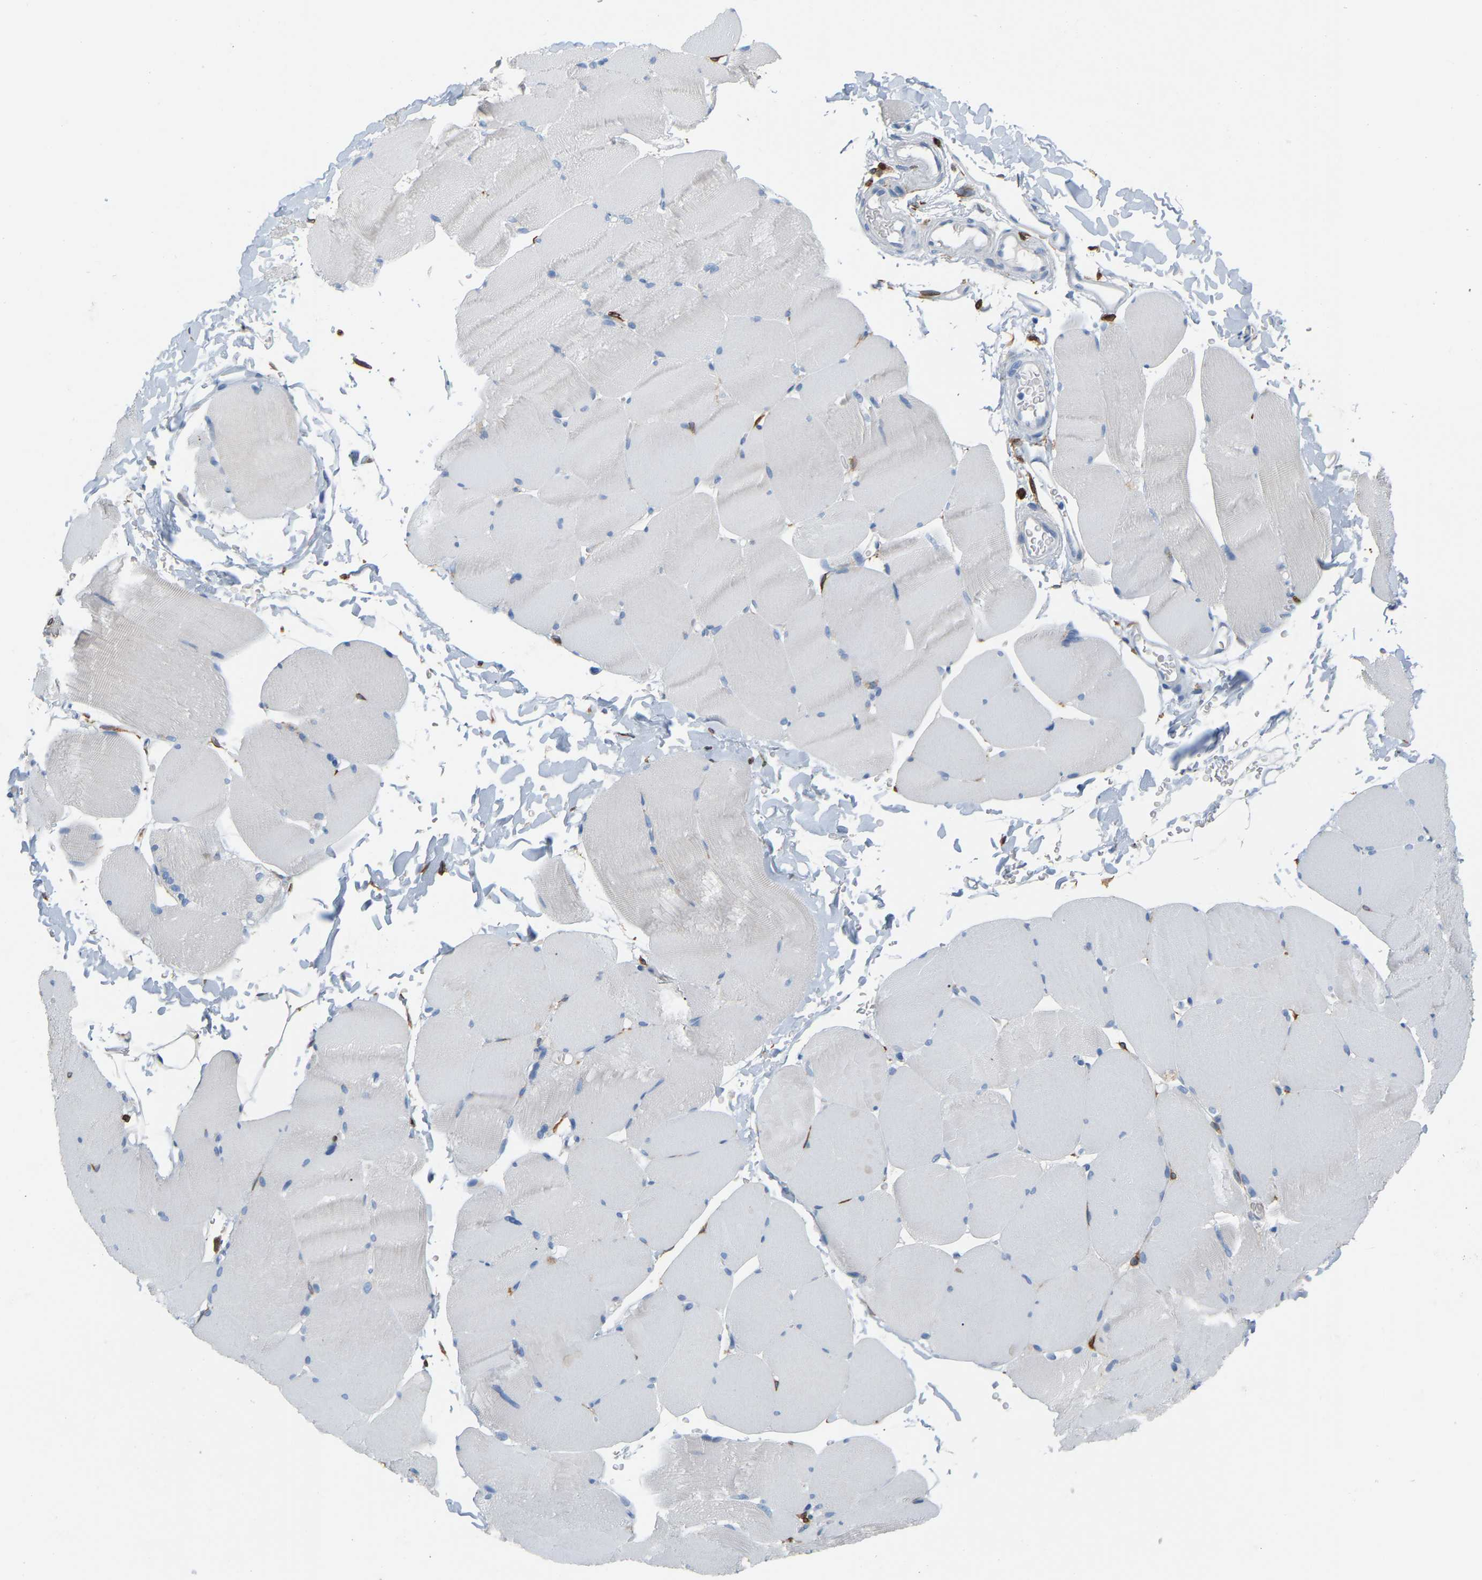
{"staining": {"intensity": "weak", "quantity": "25%-75%", "location": "none"}, "tissue": "skeletal muscle", "cell_type": "Myocytes", "image_type": "normal", "snomed": [{"axis": "morphology", "description": "Normal tissue, NOS"}, {"axis": "topography", "description": "Skin"}, {"axis": "topography", "description": "Skeletal muscle"}], "caption": "Skeletal muscle stained for a protein reveals weak None positivity in myocytes.", "gene": "PTGS1", "patient": {"sex": "male", "age": 83}}